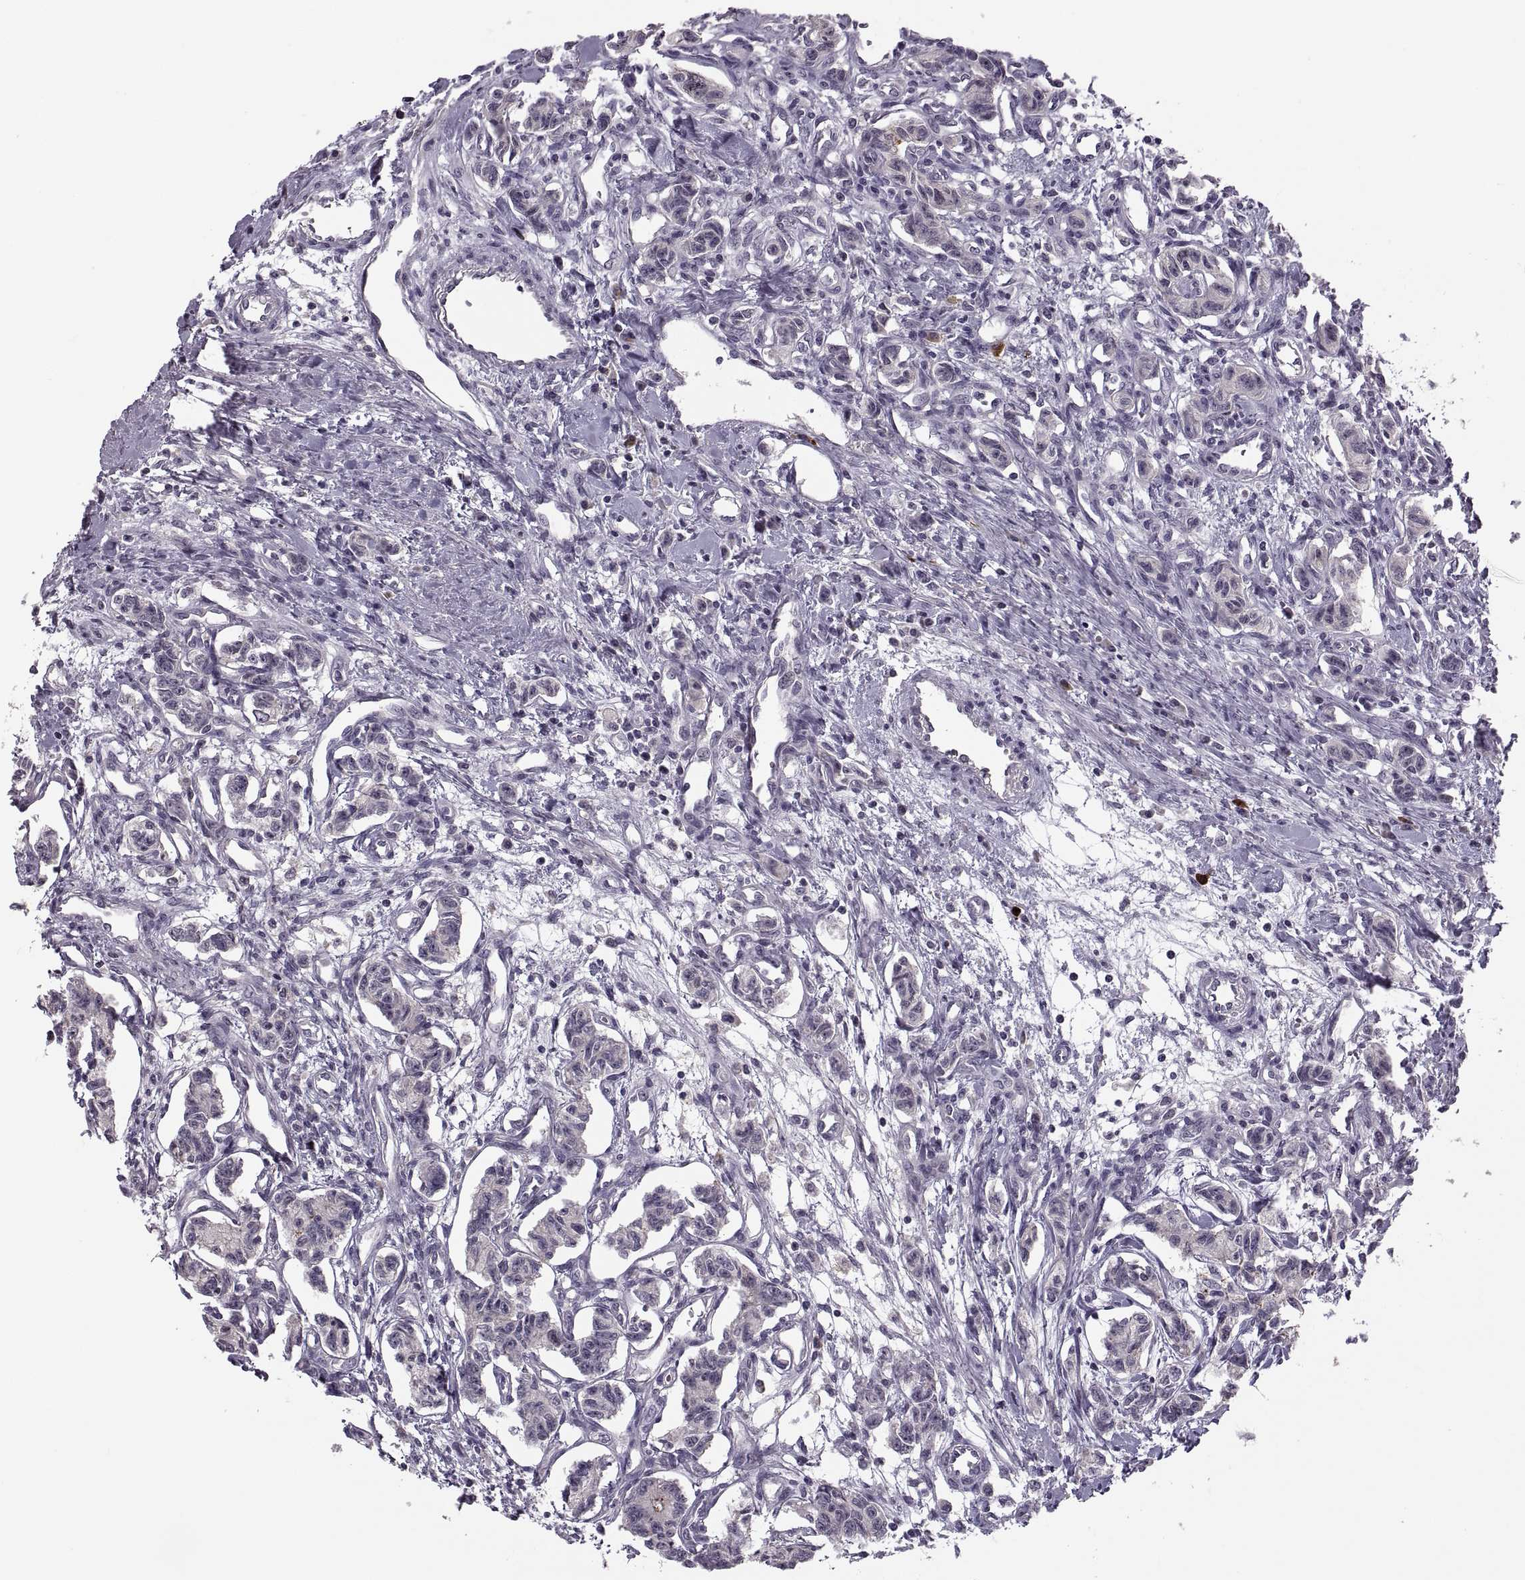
{"staining": {"intensity": "negative", "quantity": "none", "location": "none"}, "tissue": "carcinoid", "cell_type": "Tumor cells", "image_type": "cancer", "snomed": [{"axis": "morphology", "description": "Carcinoid, malignant, NOS"}, {"axis": "topography", "description": "Kidney"}], "caption": "Tumor cells show no significant expression in malignant carcinoid.", "gene": "CACNA1F", "patient": {"sex": "female", "age": 41}}